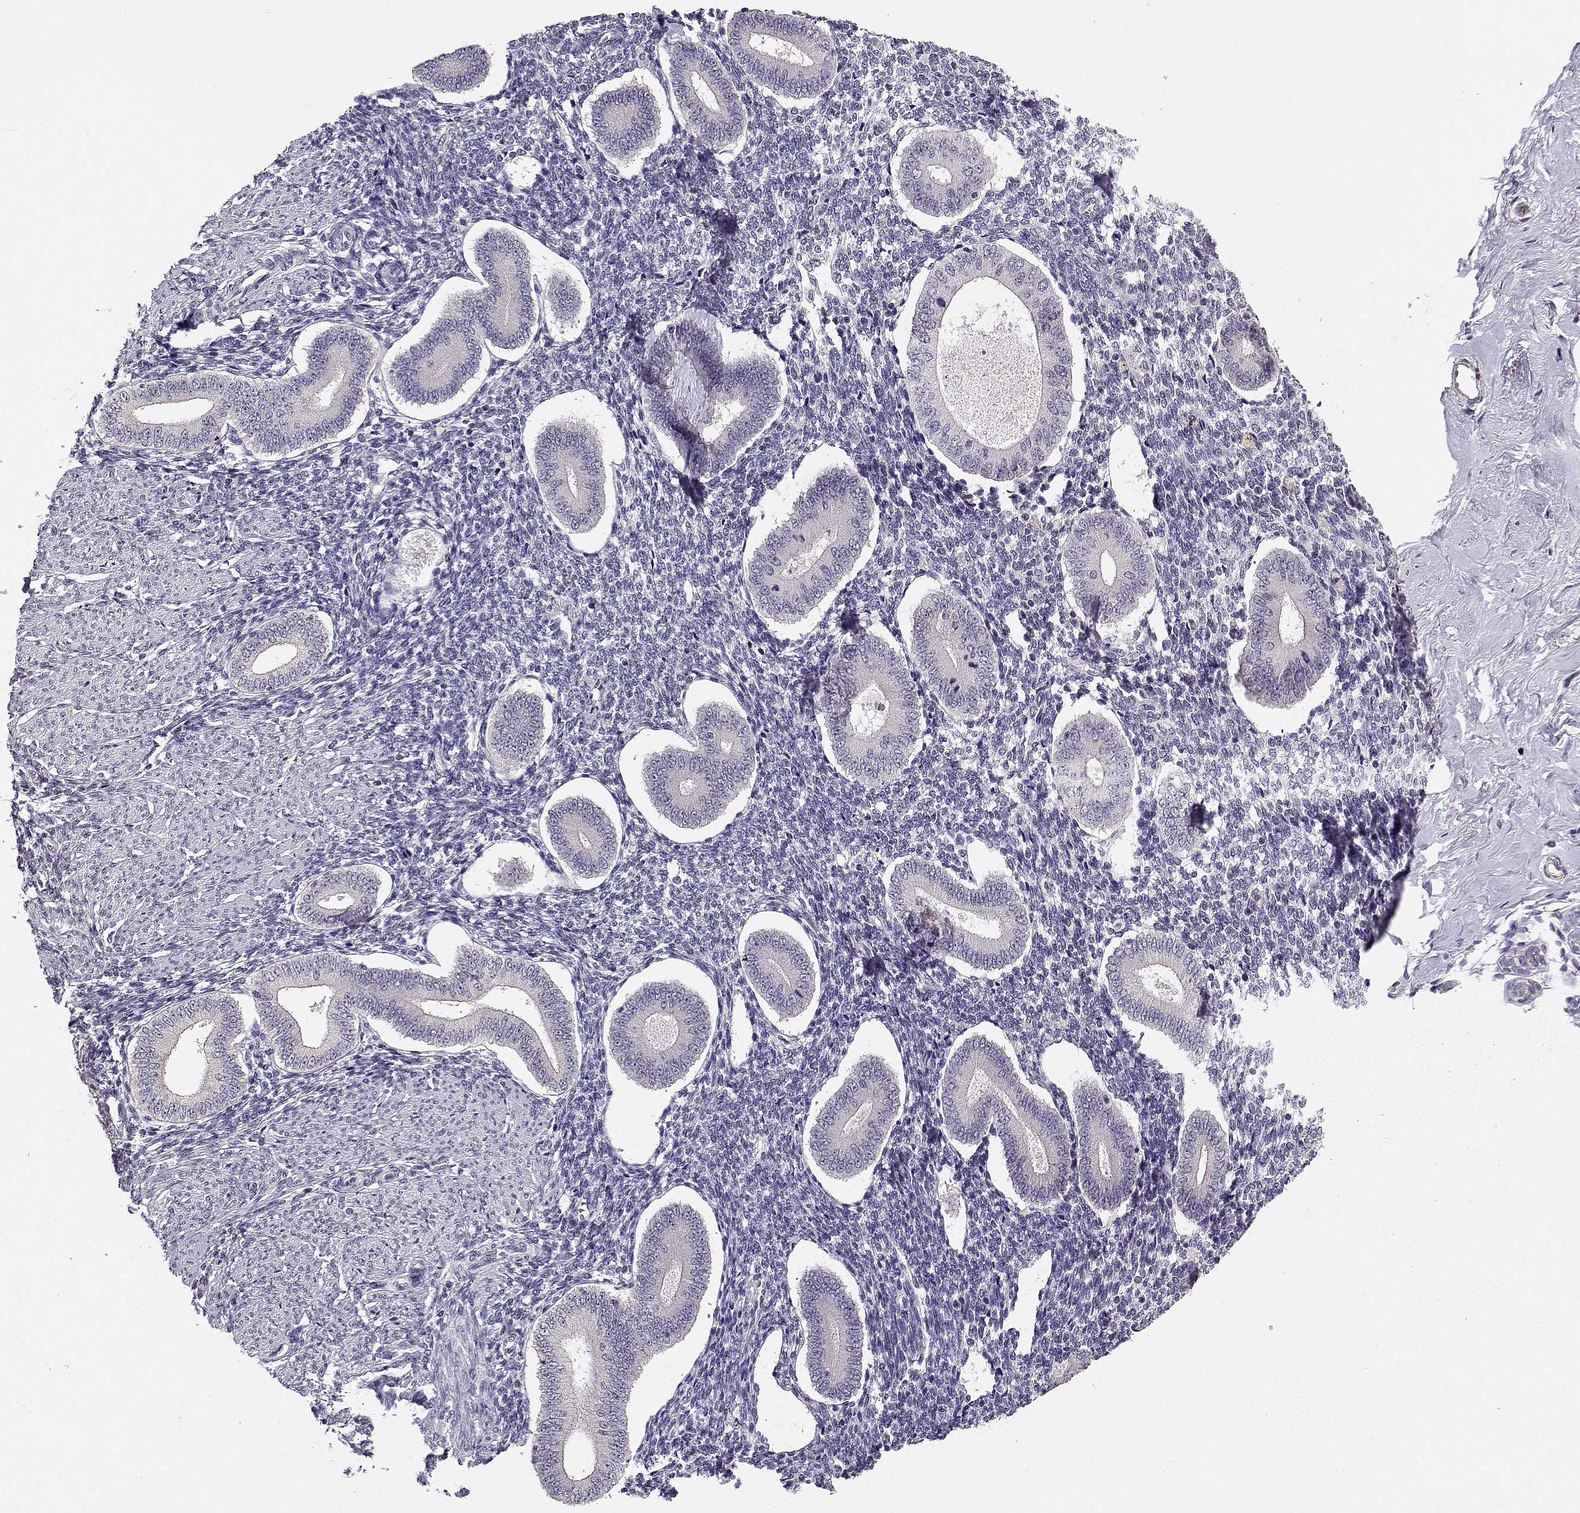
{"staining": {"intensity": "negative", "quantity": "none", "location": "none"}, "tissue": "endometrium", "cell_type": "Cells in endometrial stroma", "image_type": "normal", "snomed": [{"axis": "morphology", "description": "Normal tissue, NOS"}, {"axis": "topography", "description": "Endometrium"}], "caption": "Micrograph shows no significant protein expression in cells in endometrial stroma of normal endometrium.", "gene": "TMEM145", "patient": {"sex": "female", "age": 40}}